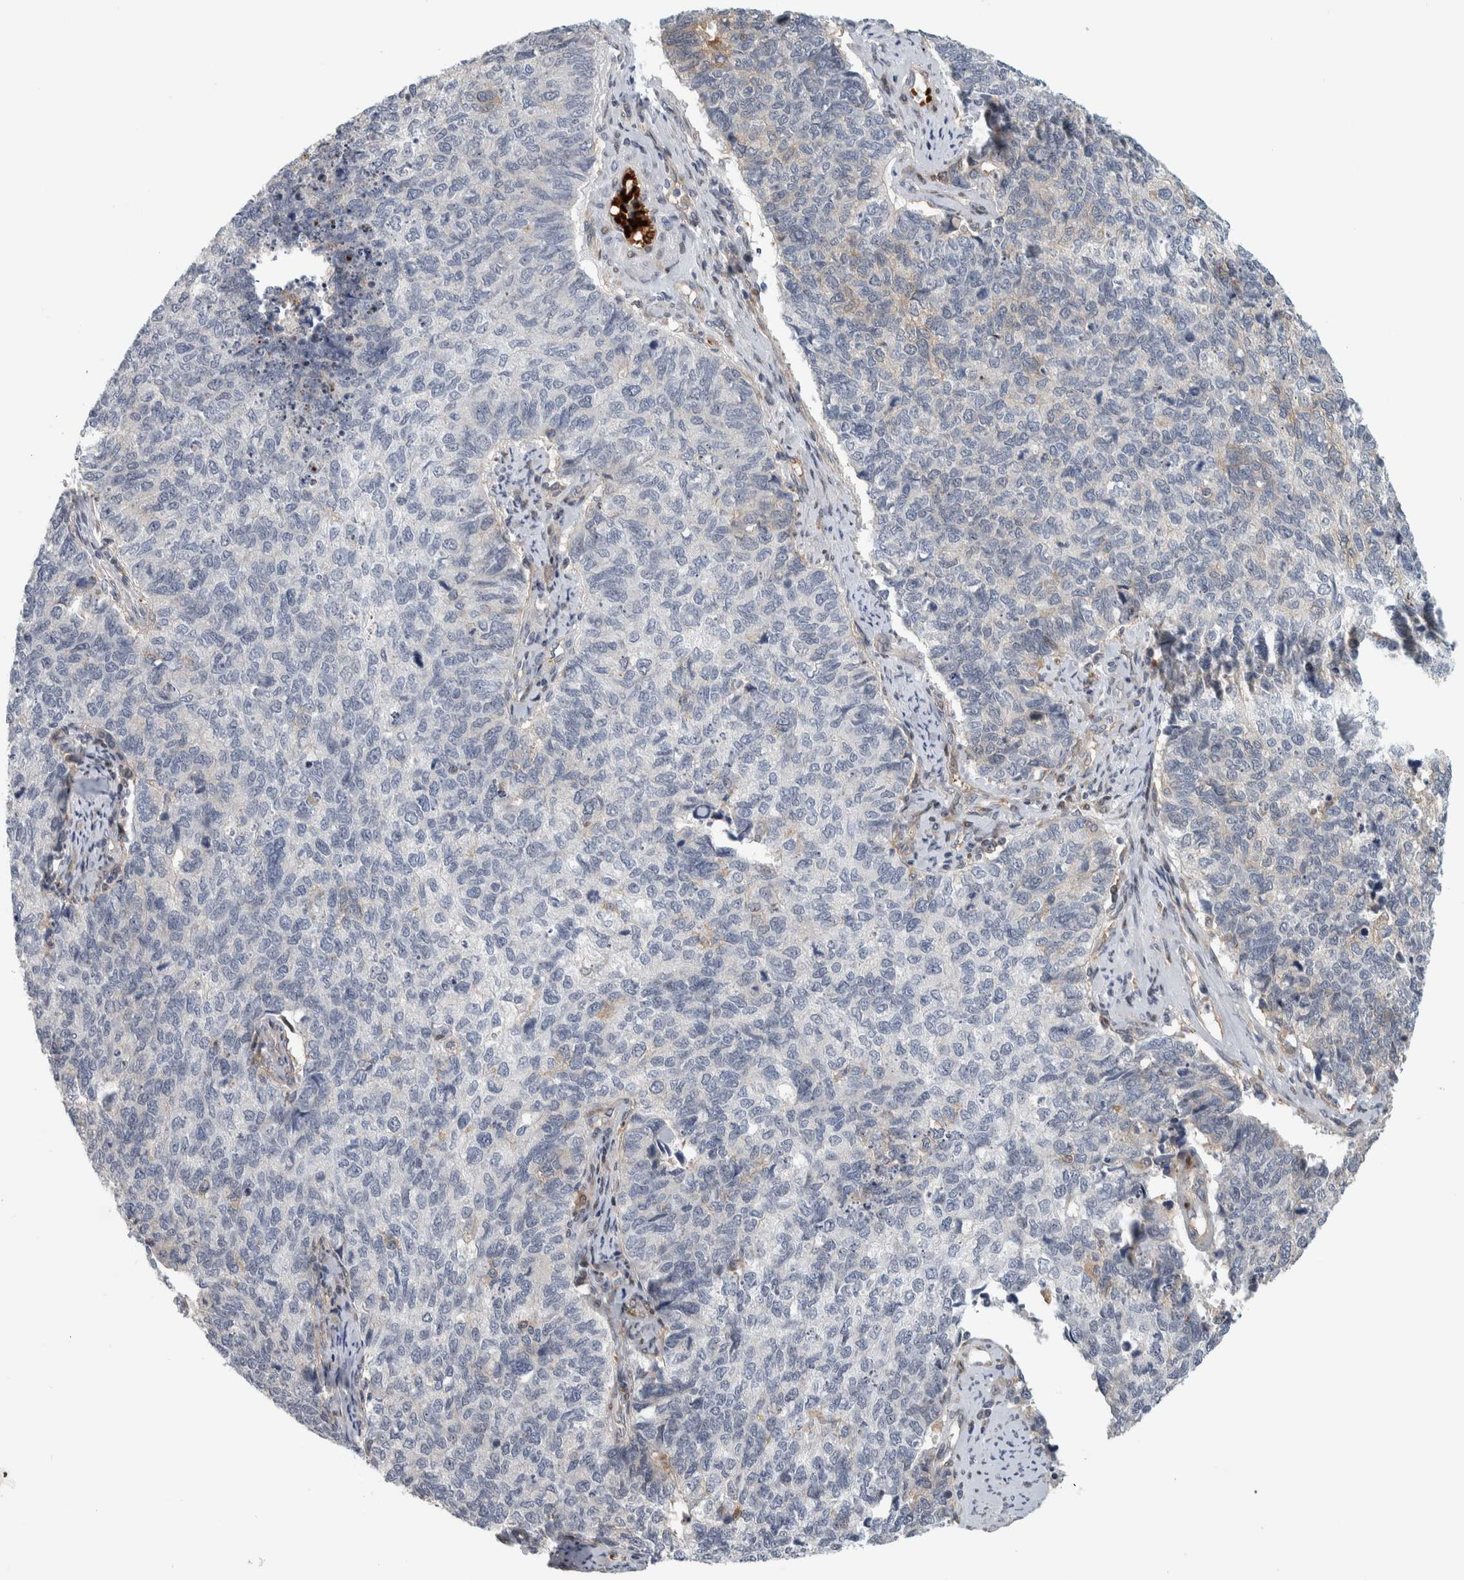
{"staining": {"intensity": "negative", "quantity": "none", "location": "none"}, "tissue": "cervical cancer", "cell_type": "Tumor cells", "image_type": "cancer", "snomed": [{"axis": "morphology", "description": "Squamous cell carcinoma, NOS"}, {"axis": "topography", "description": "Cervix"}], "caption": "High magnification brightfield microscopy of cervical cancer (squamous cell carcinoma) stained with DAB (3,3'-diaminobenzidine) (brown) and counterstained with hematoxylin (blue): tumor cells show no significant staining. Brightfield microscopy of immunohistochemistry (IHC) stained with DAB (brown) and hematoxylin (blue), captured at high magnification.", "gene": "MSL1", "patient": {"sex": "female", "age": 63}}